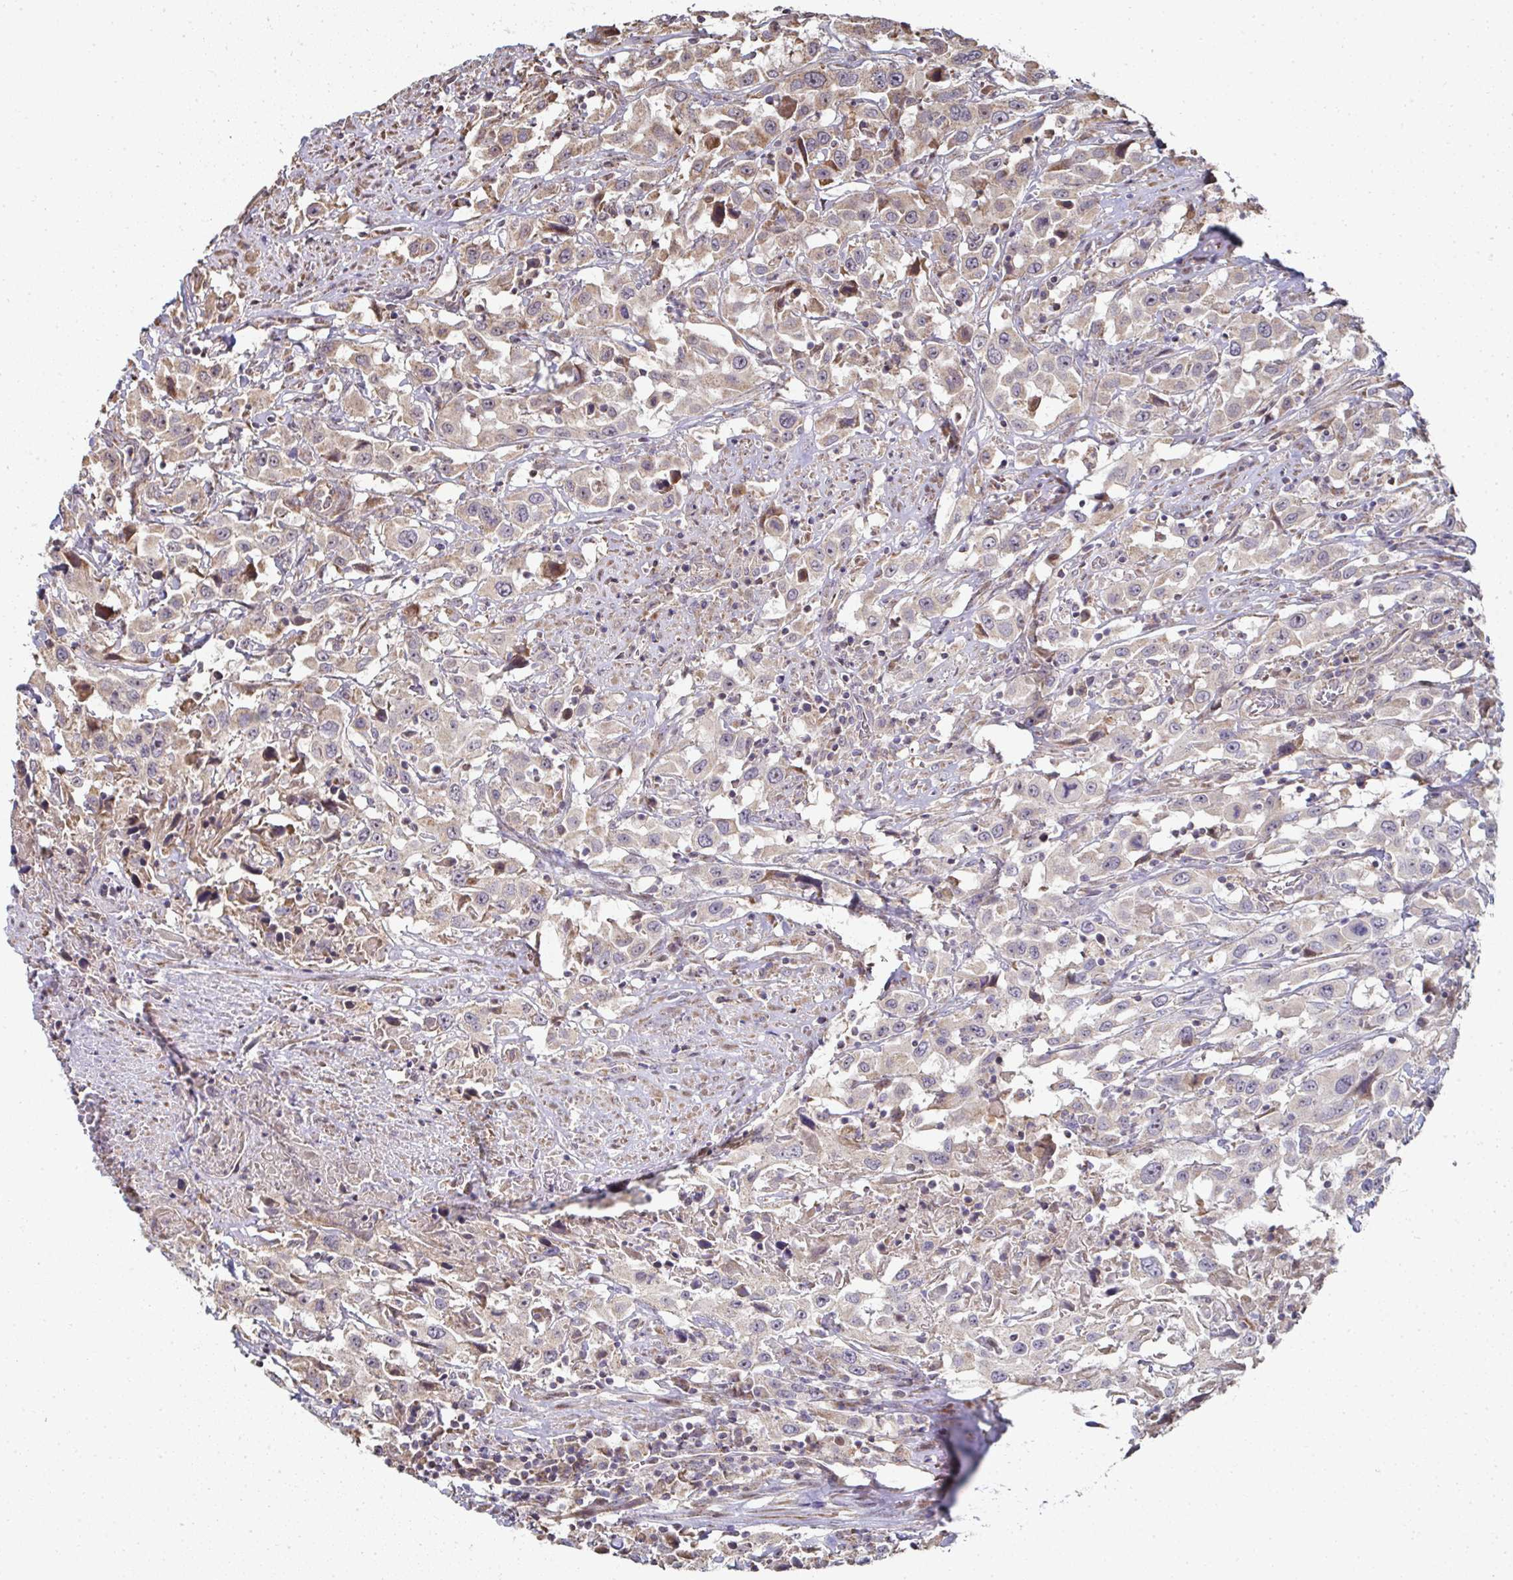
{"staining": {"intensity": "weak", "quantity": "25%-75%", "location": "cytoplasmic/membranous"}, "tissue": "urothelial cancer", "cell_type": "Tumor cells", "image_type": "cancer", "snomed": [{"axis": "morphology", "description": "Urothelial carcinoma, High grade"}, {"axis": "topography", "description": "Urinary bladder"}], "caption": "High-magnification brightfield microscopy of urothelial carcinoma (high-grade) stained with DAB (3,3'-diaminobenzidine) (brown) and counterstained with hematoxylin (blue). tumor cells exhibit weak cytoplasmic/membranous expression is present in about25%-75% of cells.", "gene": "AGTPBP1", "patient": {"sex": "male", "age": 61}}